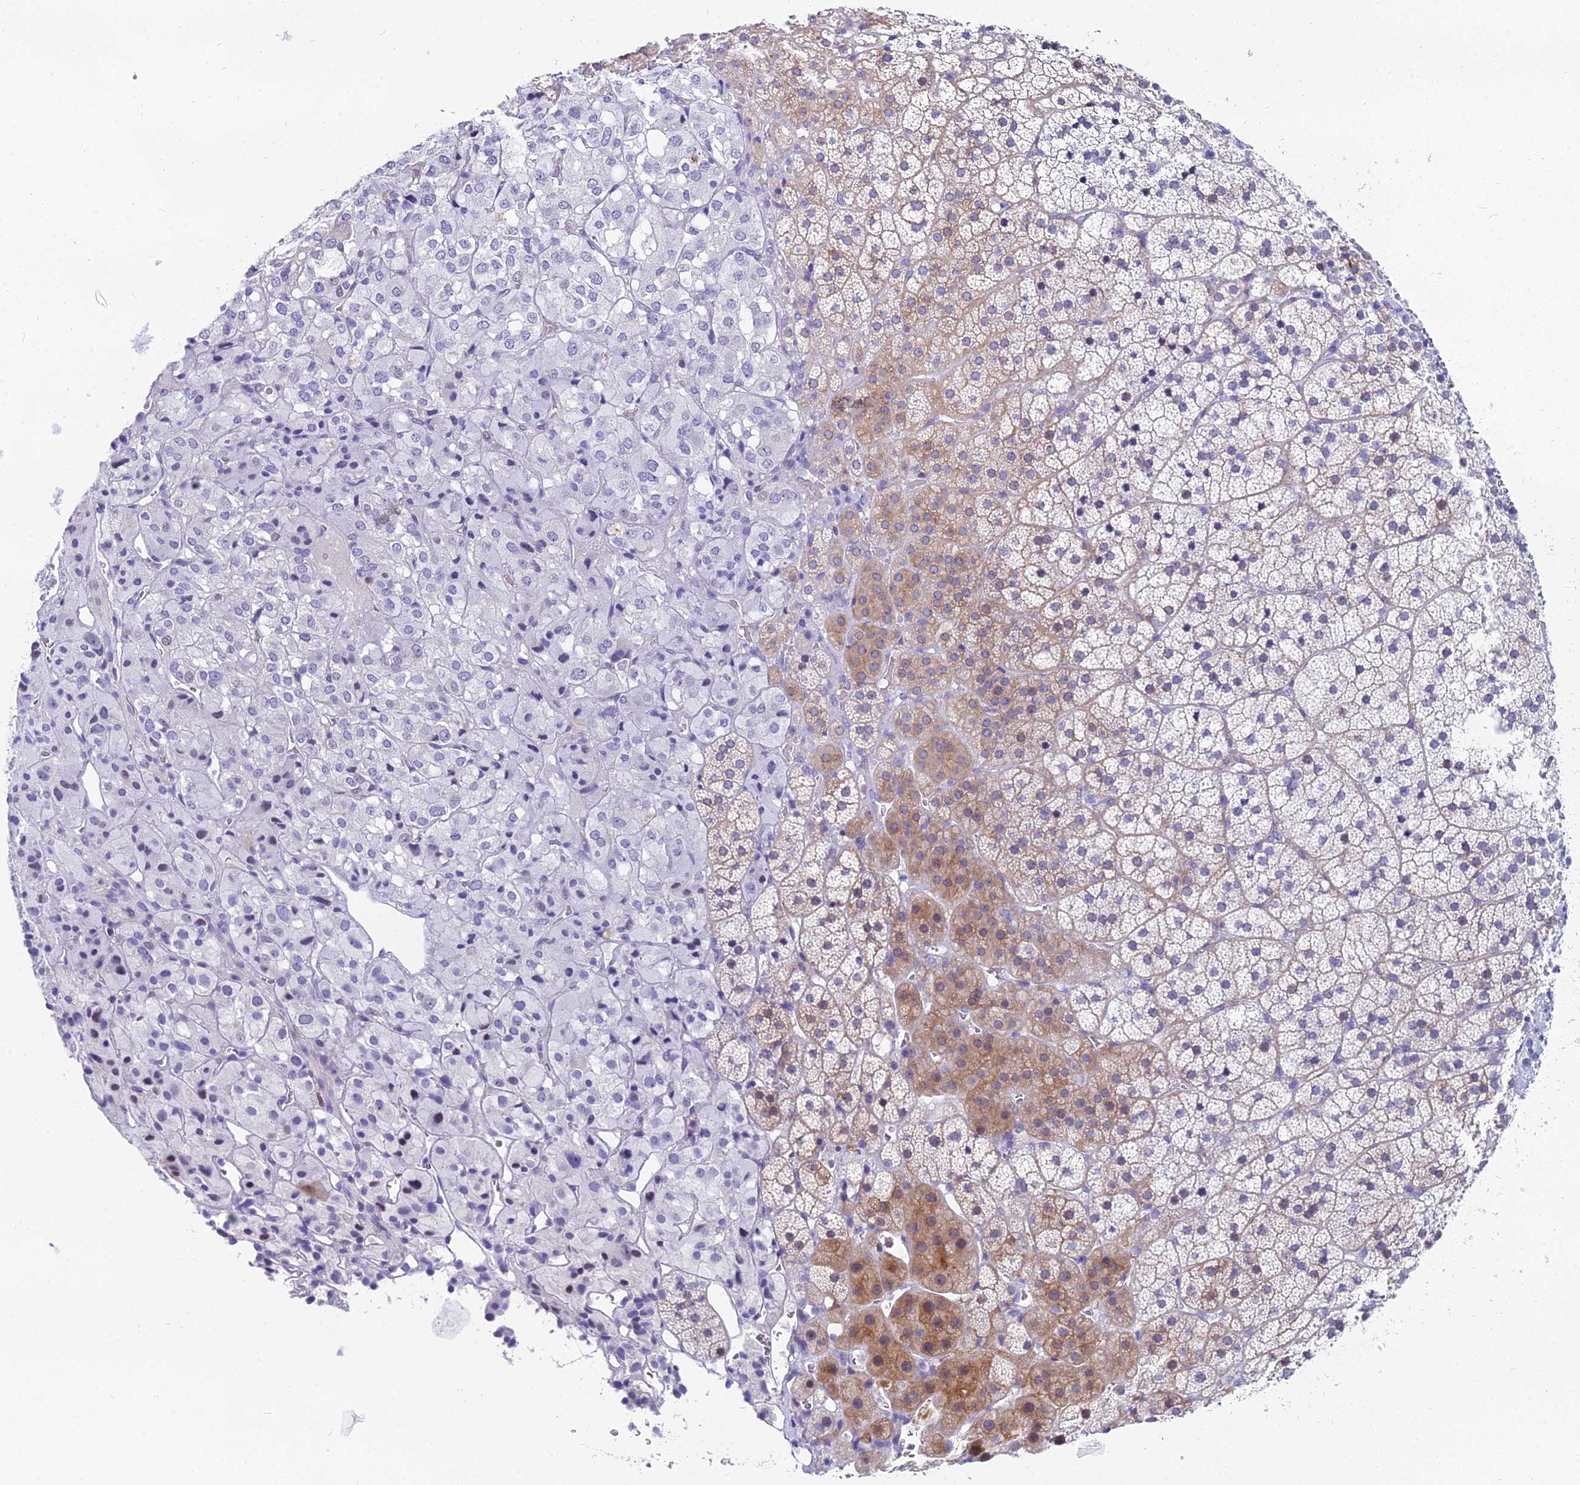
{"staining": {"intensity": "moderate", "quantity": "<25%", "location": "cytoplasmic/membranous"}, "tissue": "adrenal gland", "cell_type": "Glandular cells", "image_type": "normal", "snomed": [{"axis": "morphology", "description": "Normal tissue, NOS"}, {"axis": "topography", "description": "Adrenal gland"}], "caption": "Protein analysis of normal adrenal gland reveals moderate cytoplasmic/membranous staining in approximately <25% of glandular cells.", "gene": "HSPA1L", "patient": {"sex": "female", "age": 44}}